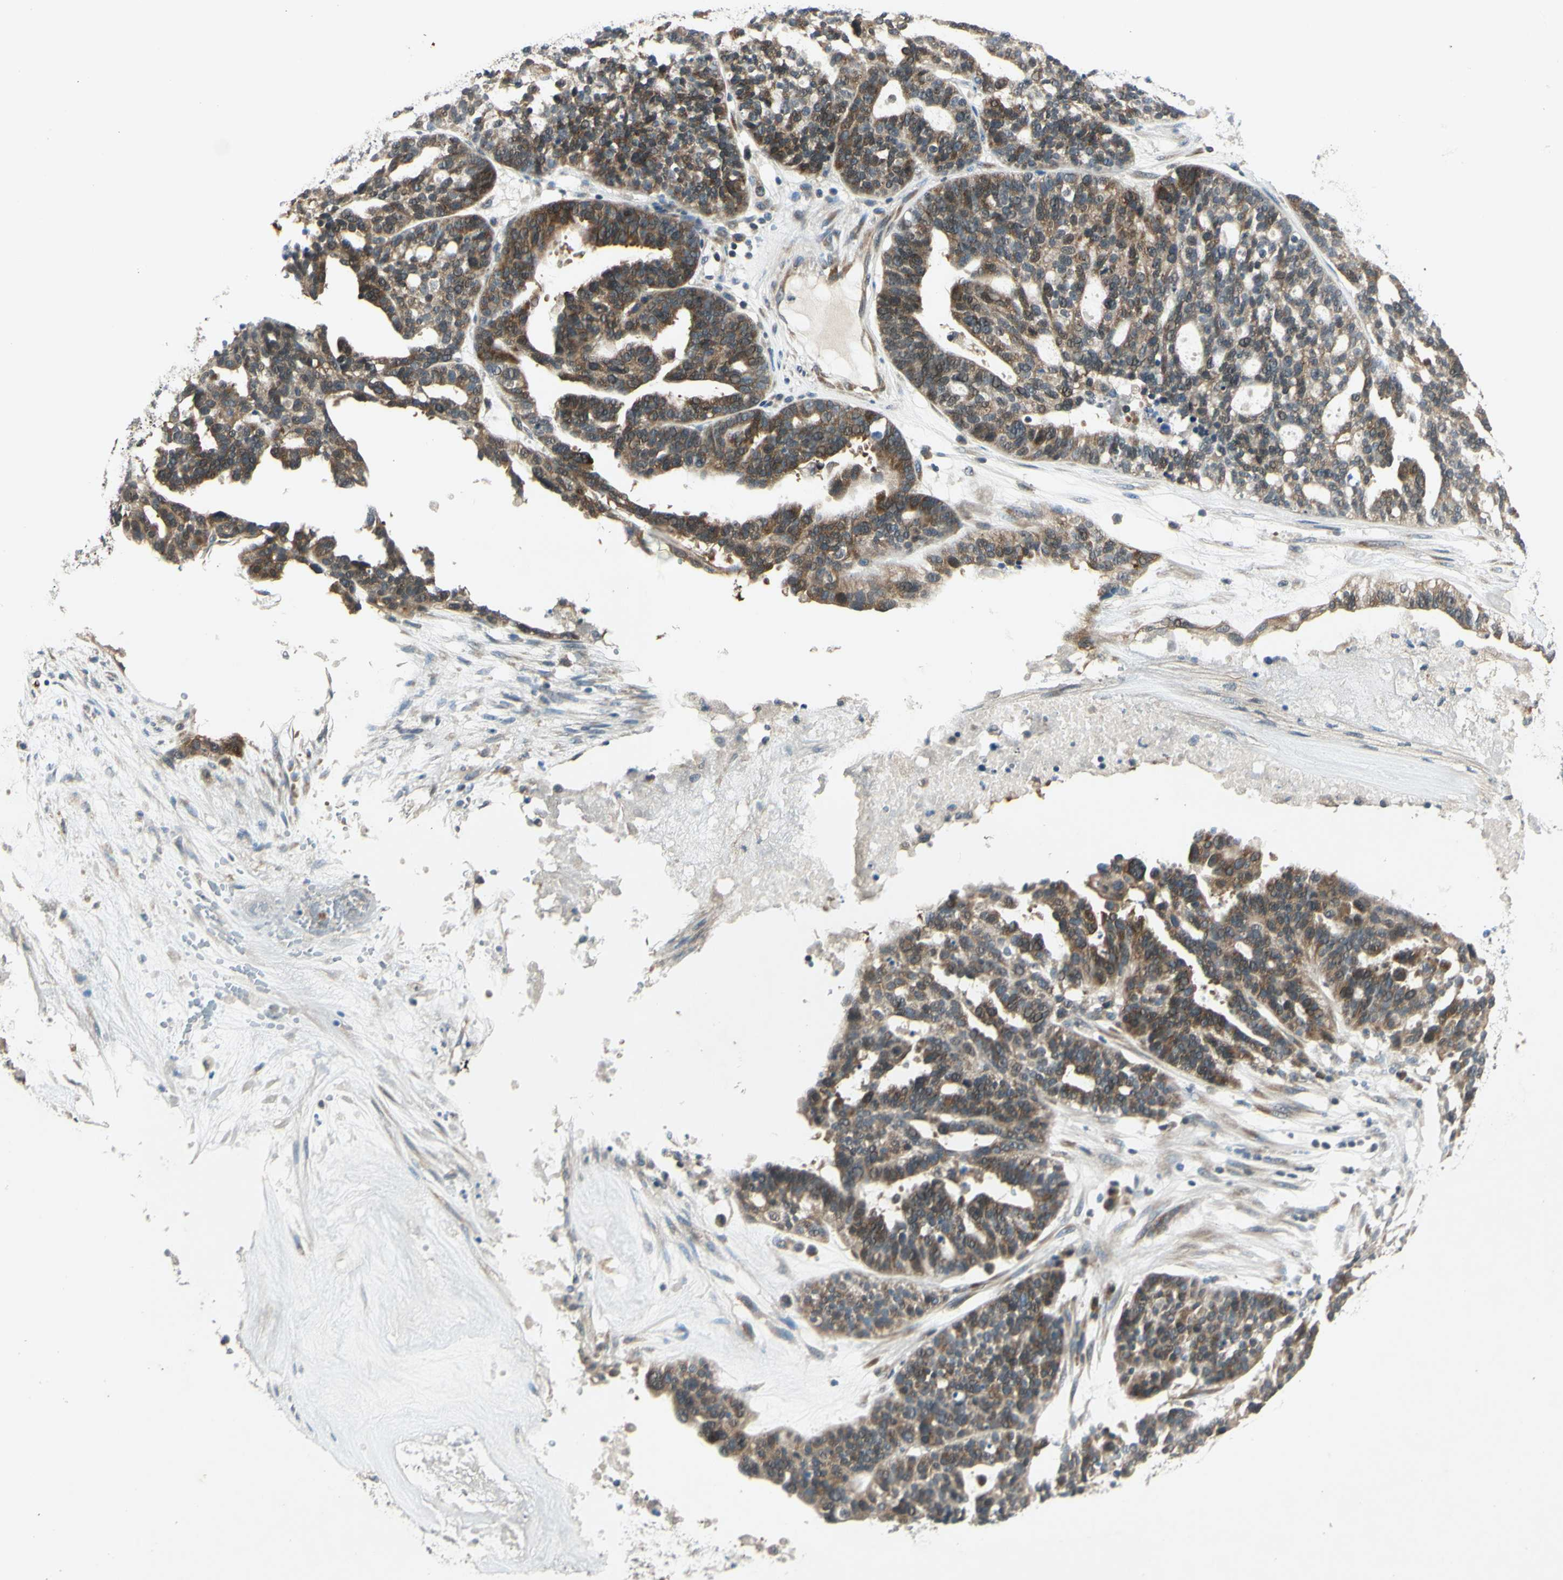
{"staining": {"intensity": "strong", "quantity": ">75%", "location": "cytoplasmic/membranous"}, "tissue": "ovarian cancer", "cell_type": "Tumor cells", "image_type": "cancer", "snomed": [{"axis": "morphology", "description": "Cystadenocarcinoma, serous, NOS"}, {"axis": "topography", "description": "Ovary"}], "caption": "The histopathology image reveals staining of serous cystadenocarcinoma (ovarian), revealing strong cytoplasmic/membranous protein expression (brown color) within tumor cells.", "gene": "RPS6KB2", "patient": {"sex": "female", "age": 59}}